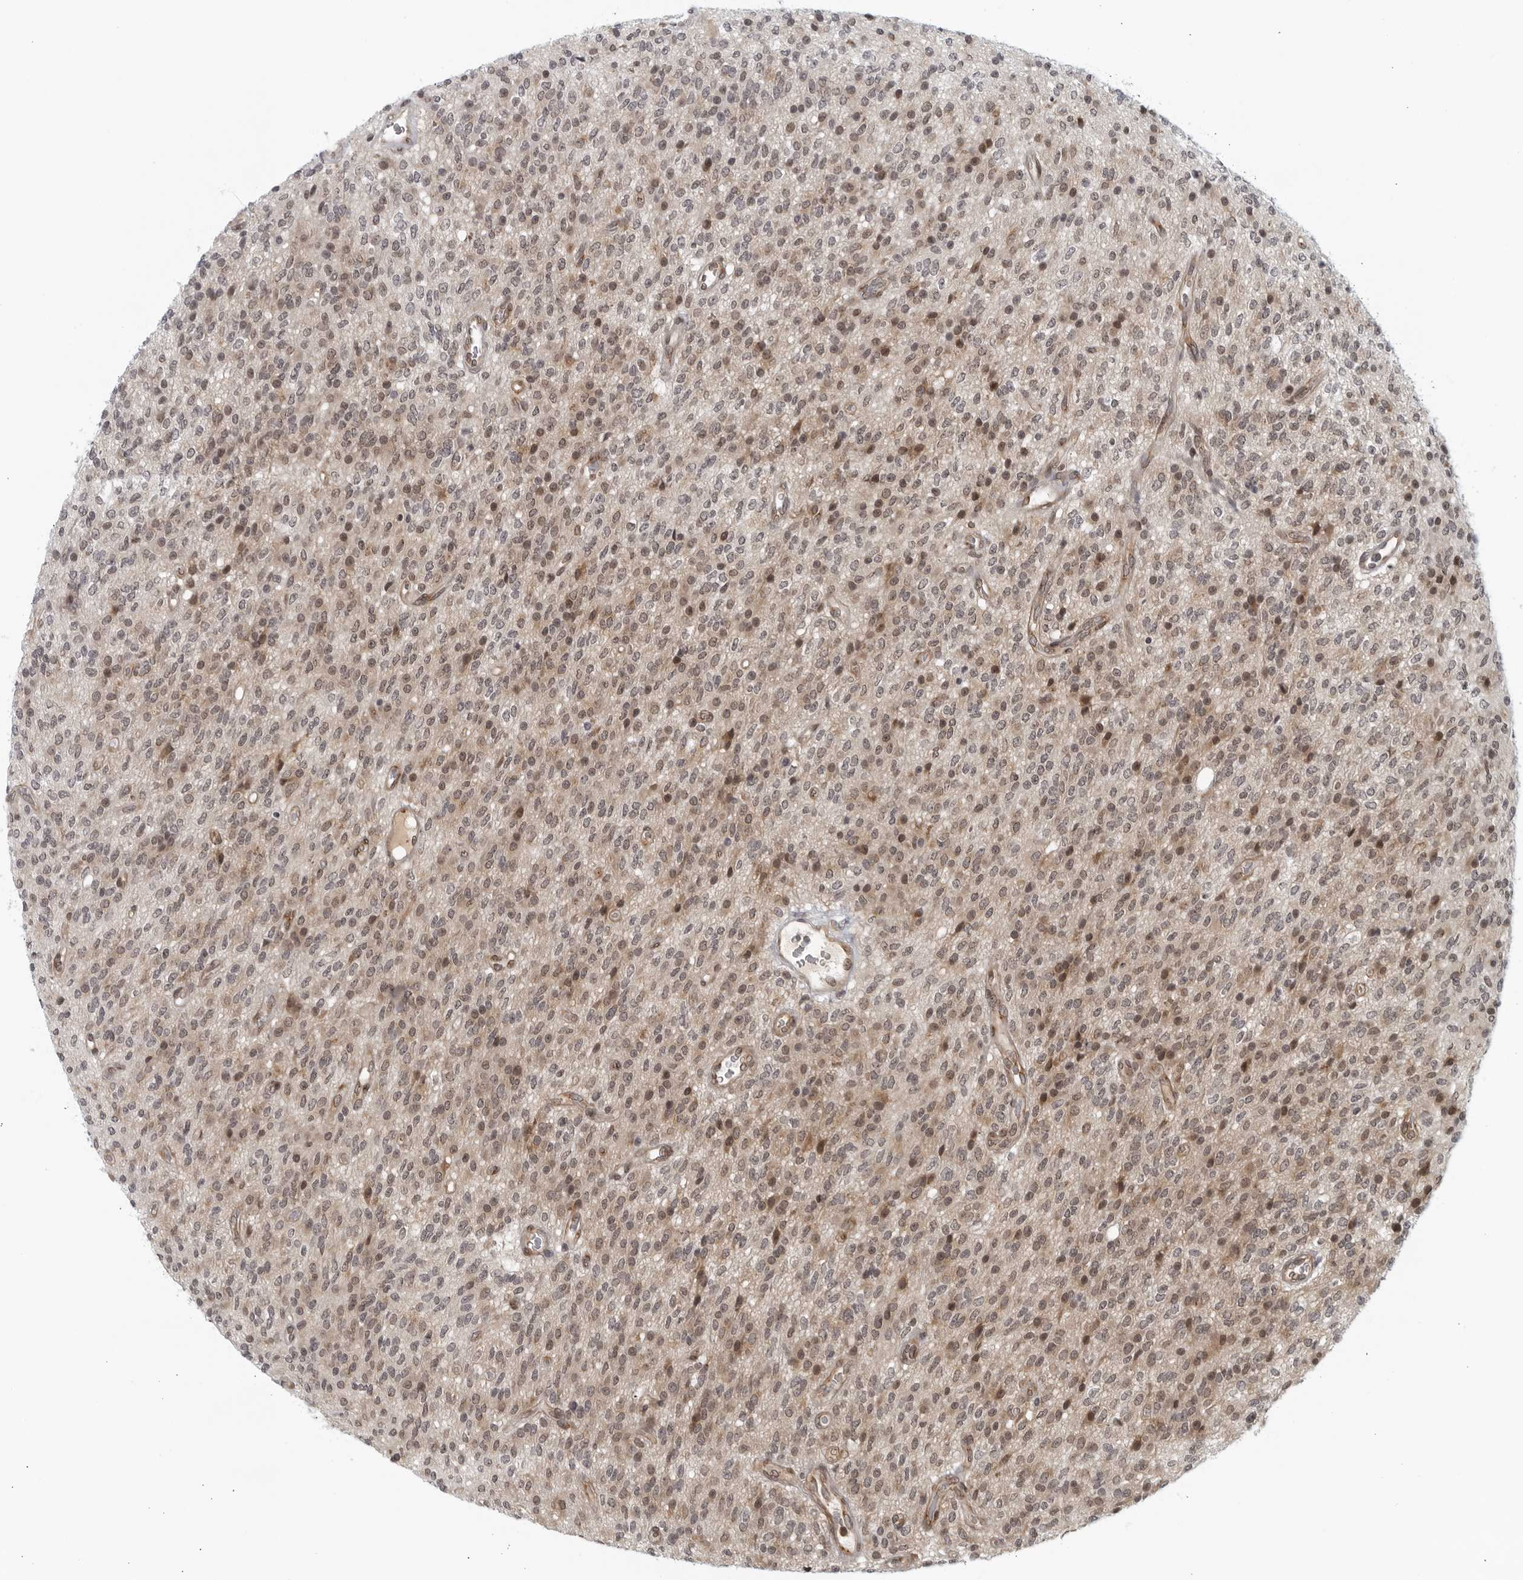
{"staining": {"intensity": "moderate", "quantity": "25%-75%", "location": "nuclear"}, "tissue": "glioma", "cell_type": "Tumor cells", "image_type": "cancer", "snomed": [{"axis": "morphology", "description": "Glioma, malignant, High grade"}, {"axis": "topography", "description": "Brain"}], "caption": "Tumor cells exhibit moderate nuclear expression in about 25%-75% of cells in glioma.", "gene": "RC3H1", "patient": {"sex": "male", "age": 34}}